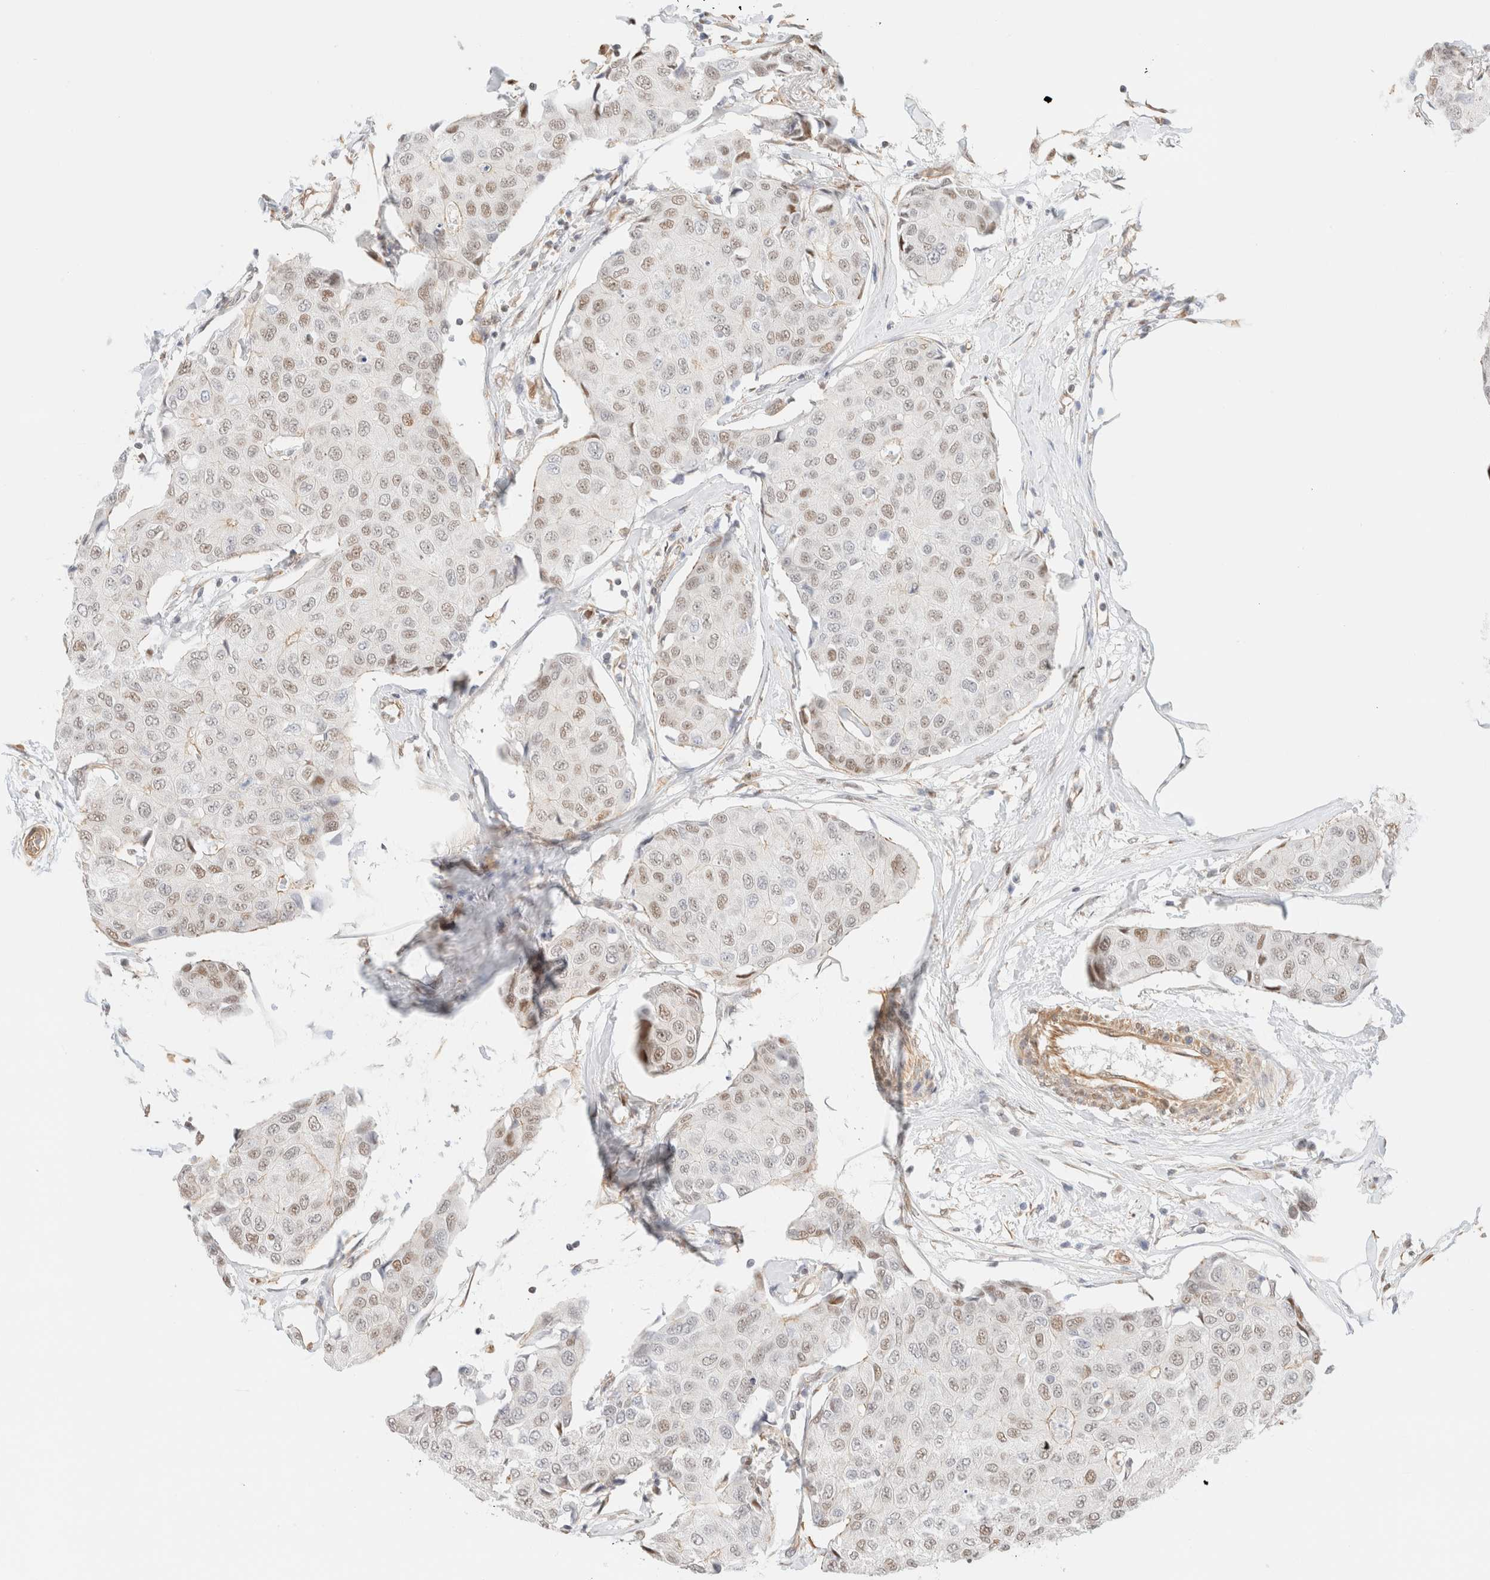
{"staining": {"intensity": "weak", "quantity": "25%-75%", "location": "nuclear"}, "tissue": "breast cancer", "cell_type": "Tumor cells", "image_type": "cancer", "snomed": [{"axis": "morphology", "description": "Duct carcinoma"}, {"axis": "topography", "description": "Breast"}], "caption": "IHC (DAB) staining of human breast cancer (infiltrating ductal carcinoma) exhibits weak nuclear protein staining in approximately 25%-75% of tumor cells. (Stains: DAB in brown, nuclei in blue, Microscopy: brightfield microscopy at high magnification).", "gene": "ARID5A", "patient": {"sex": "female", "age": 80}}